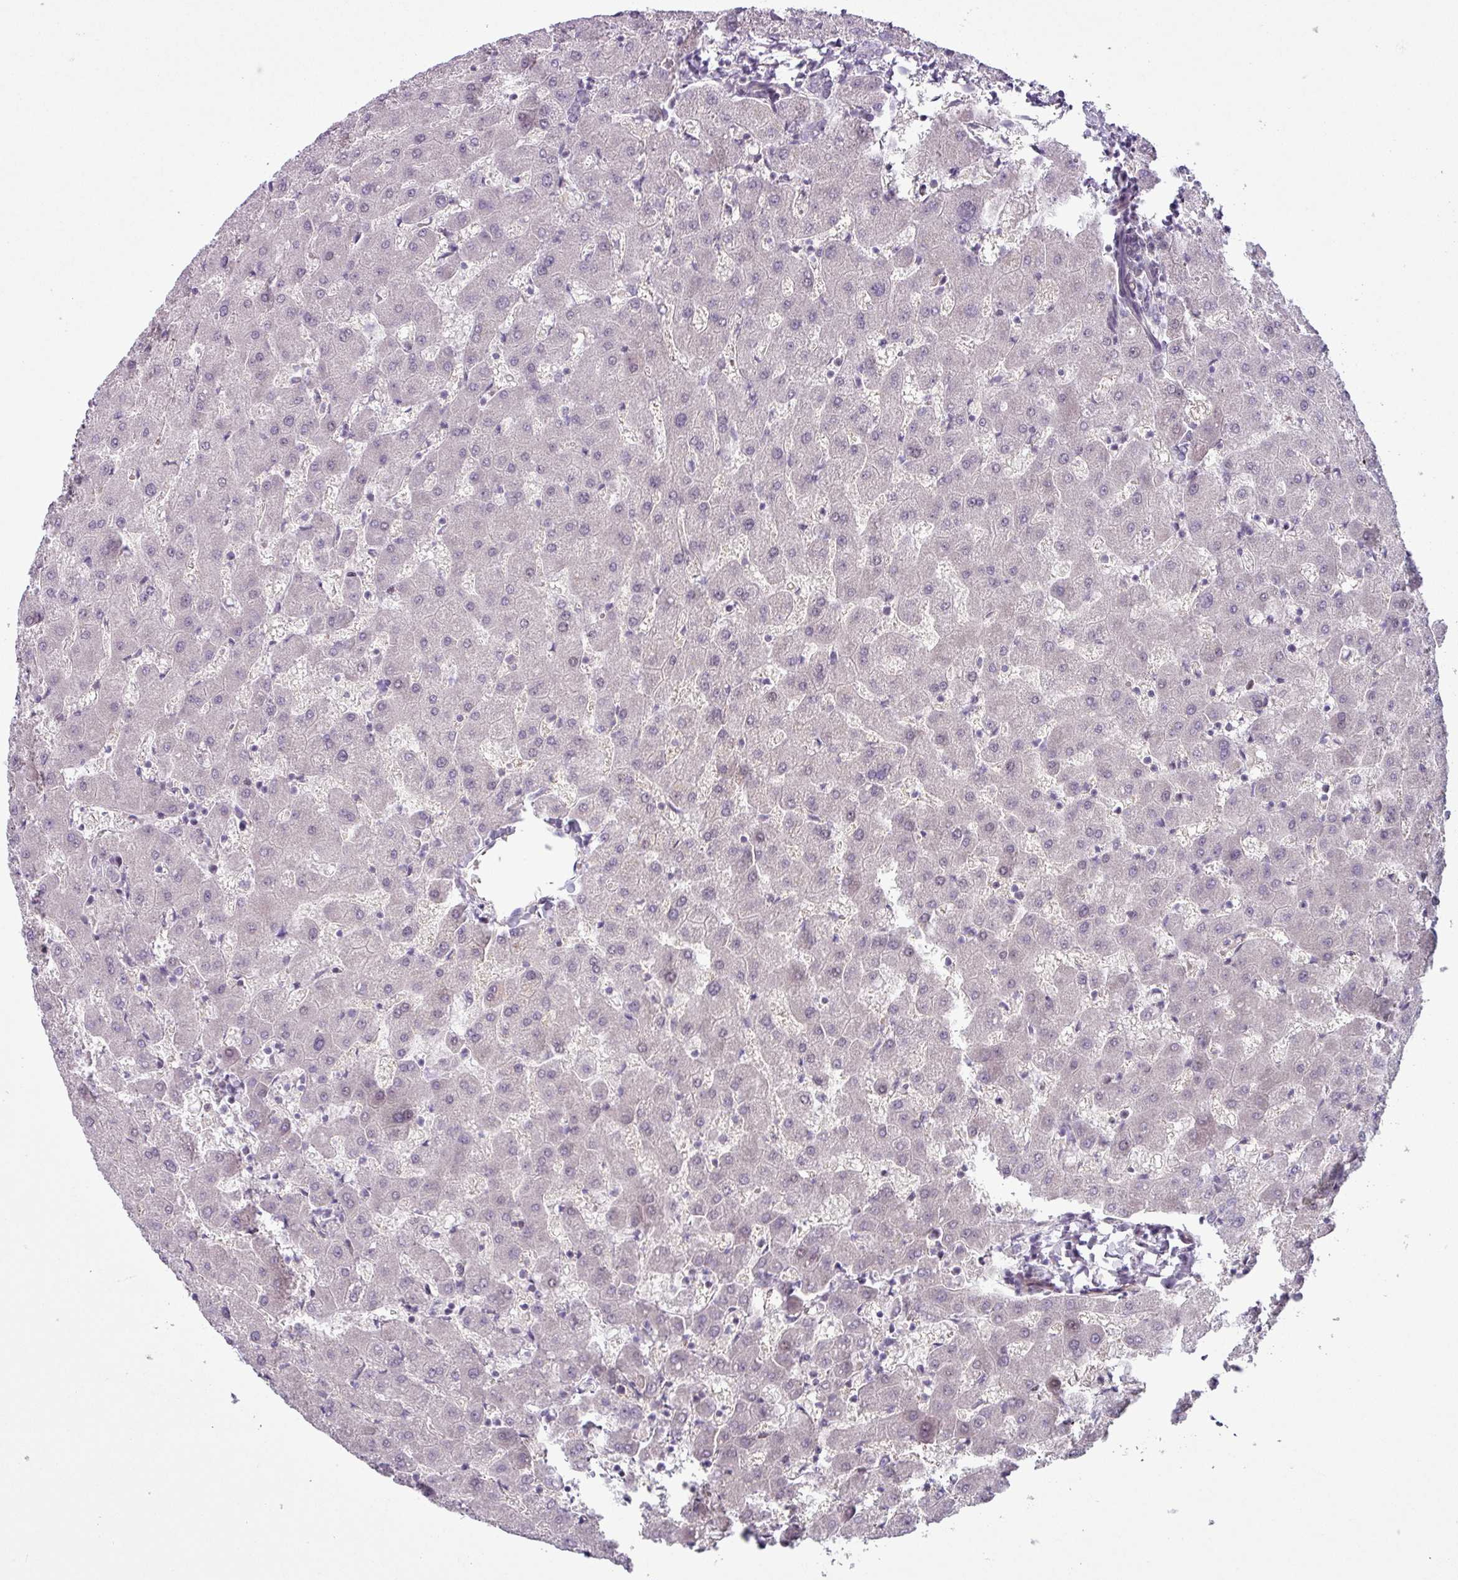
{"staining": {"intensity": "negative", "quantity": "none", "location": "none"}, "tissue": "liver", "cell_type": "Cholangiocytes", "image_type": "normal", "snomed": [{"axis": "morphology", "description": "Normal tissue, NOS"}, {"axis": "topography", "description": "Liver"}], "caption": "Liver stained for a protein using immunohistochemistry shows no expression cholangiocytes.", "gene": "CHD3", "patient": {"sex": "female", "age": 63}}